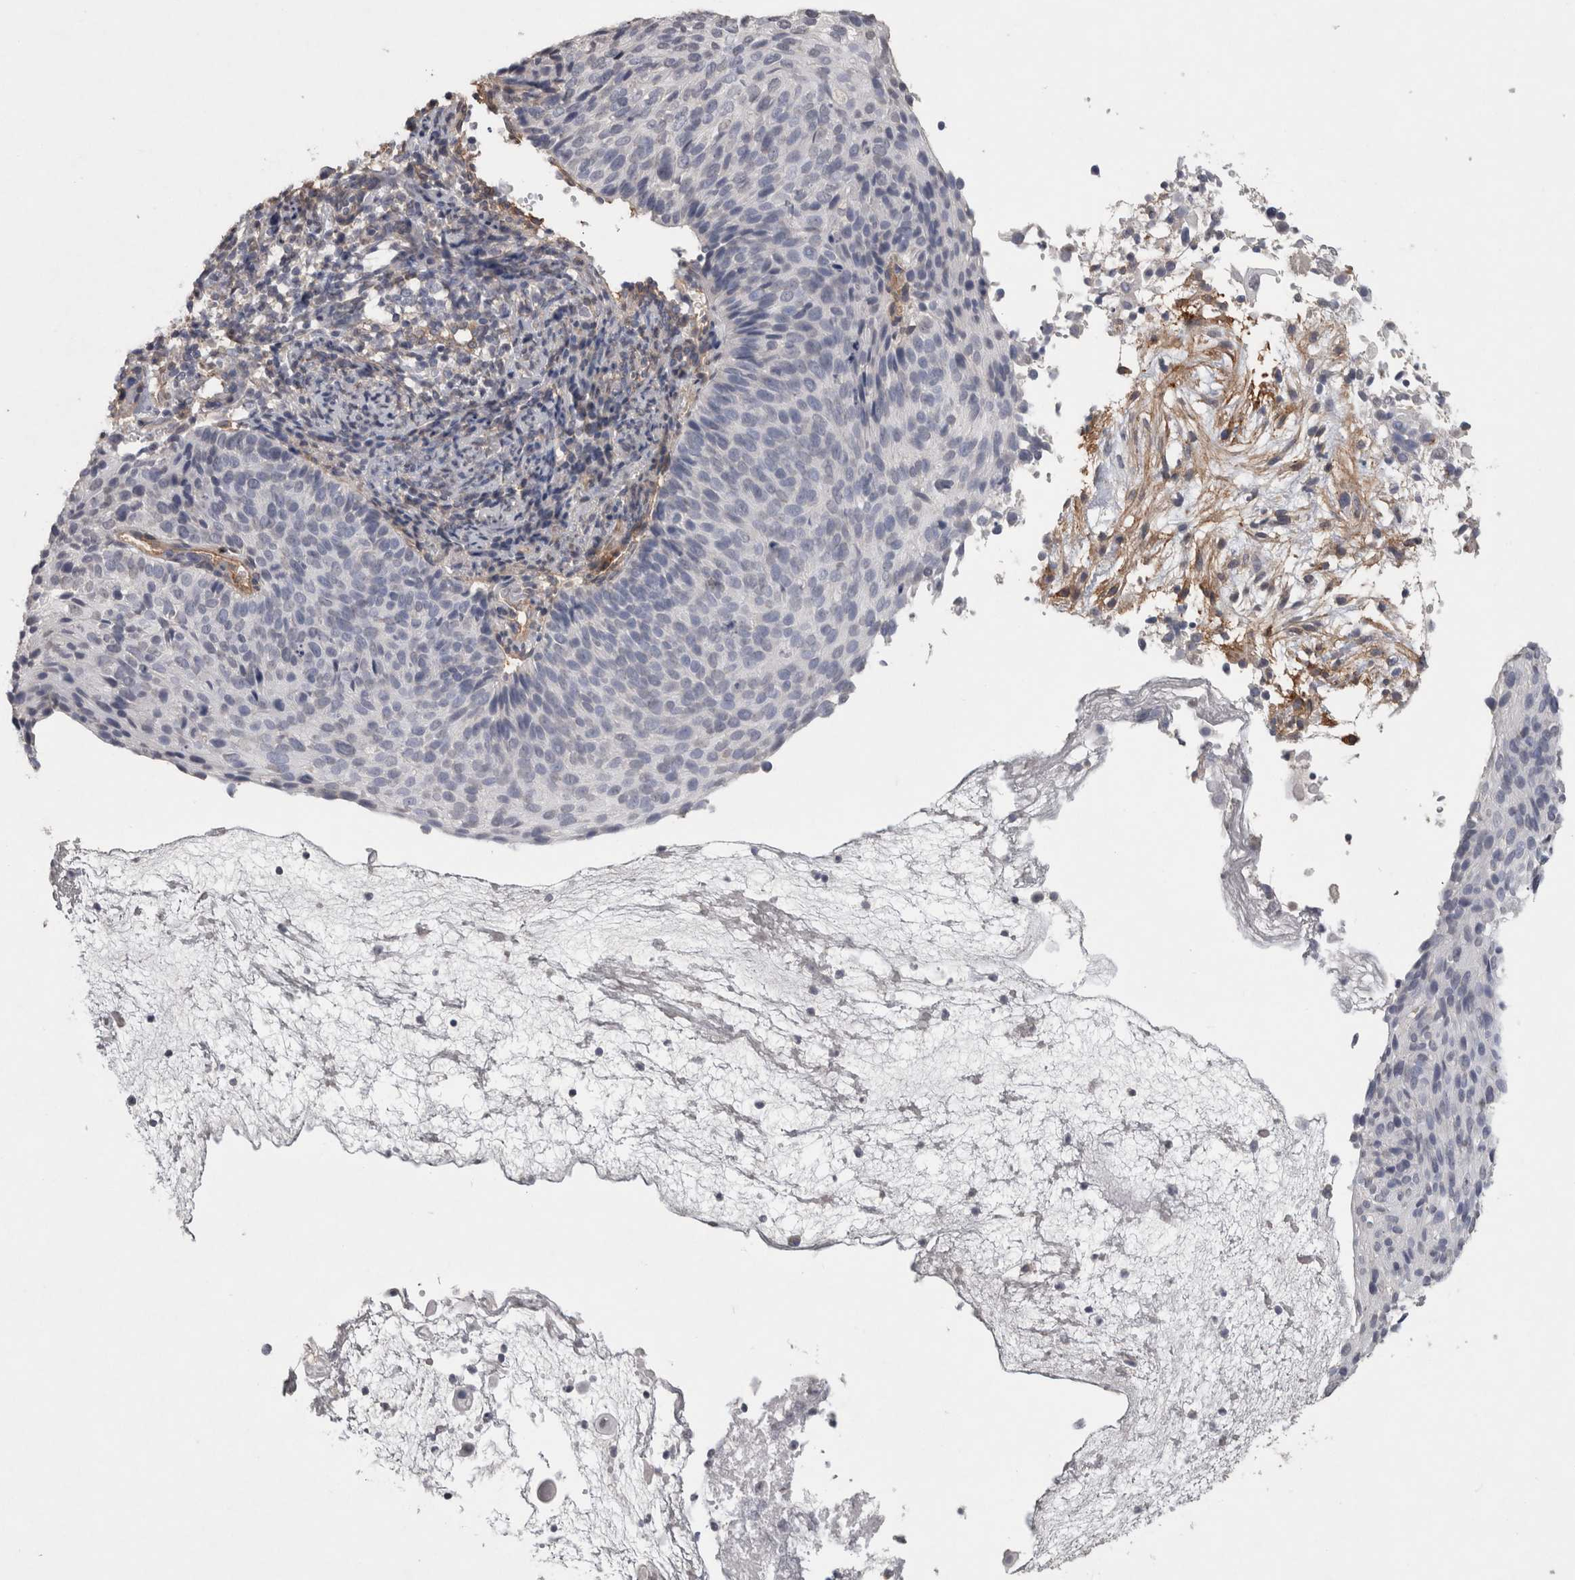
{"staining": {"intensity": "negative", "quantity": "none", "location": "none"}, "tissue": "cervical cancer", "cell_type": "Tumor cells", "image_type": "cancer", "snomed": [{"axis": "morphology", "description": "Squamous cell carcinoma, NOS"}, {"axis": "topography", "description": "Cervix"}], "caption": "DAB immunohistochemical staining of cervical cancer shows no significant expression in tumor cells.", "gene": "RECK", "patient": {"sex": "female", "age": 74}}